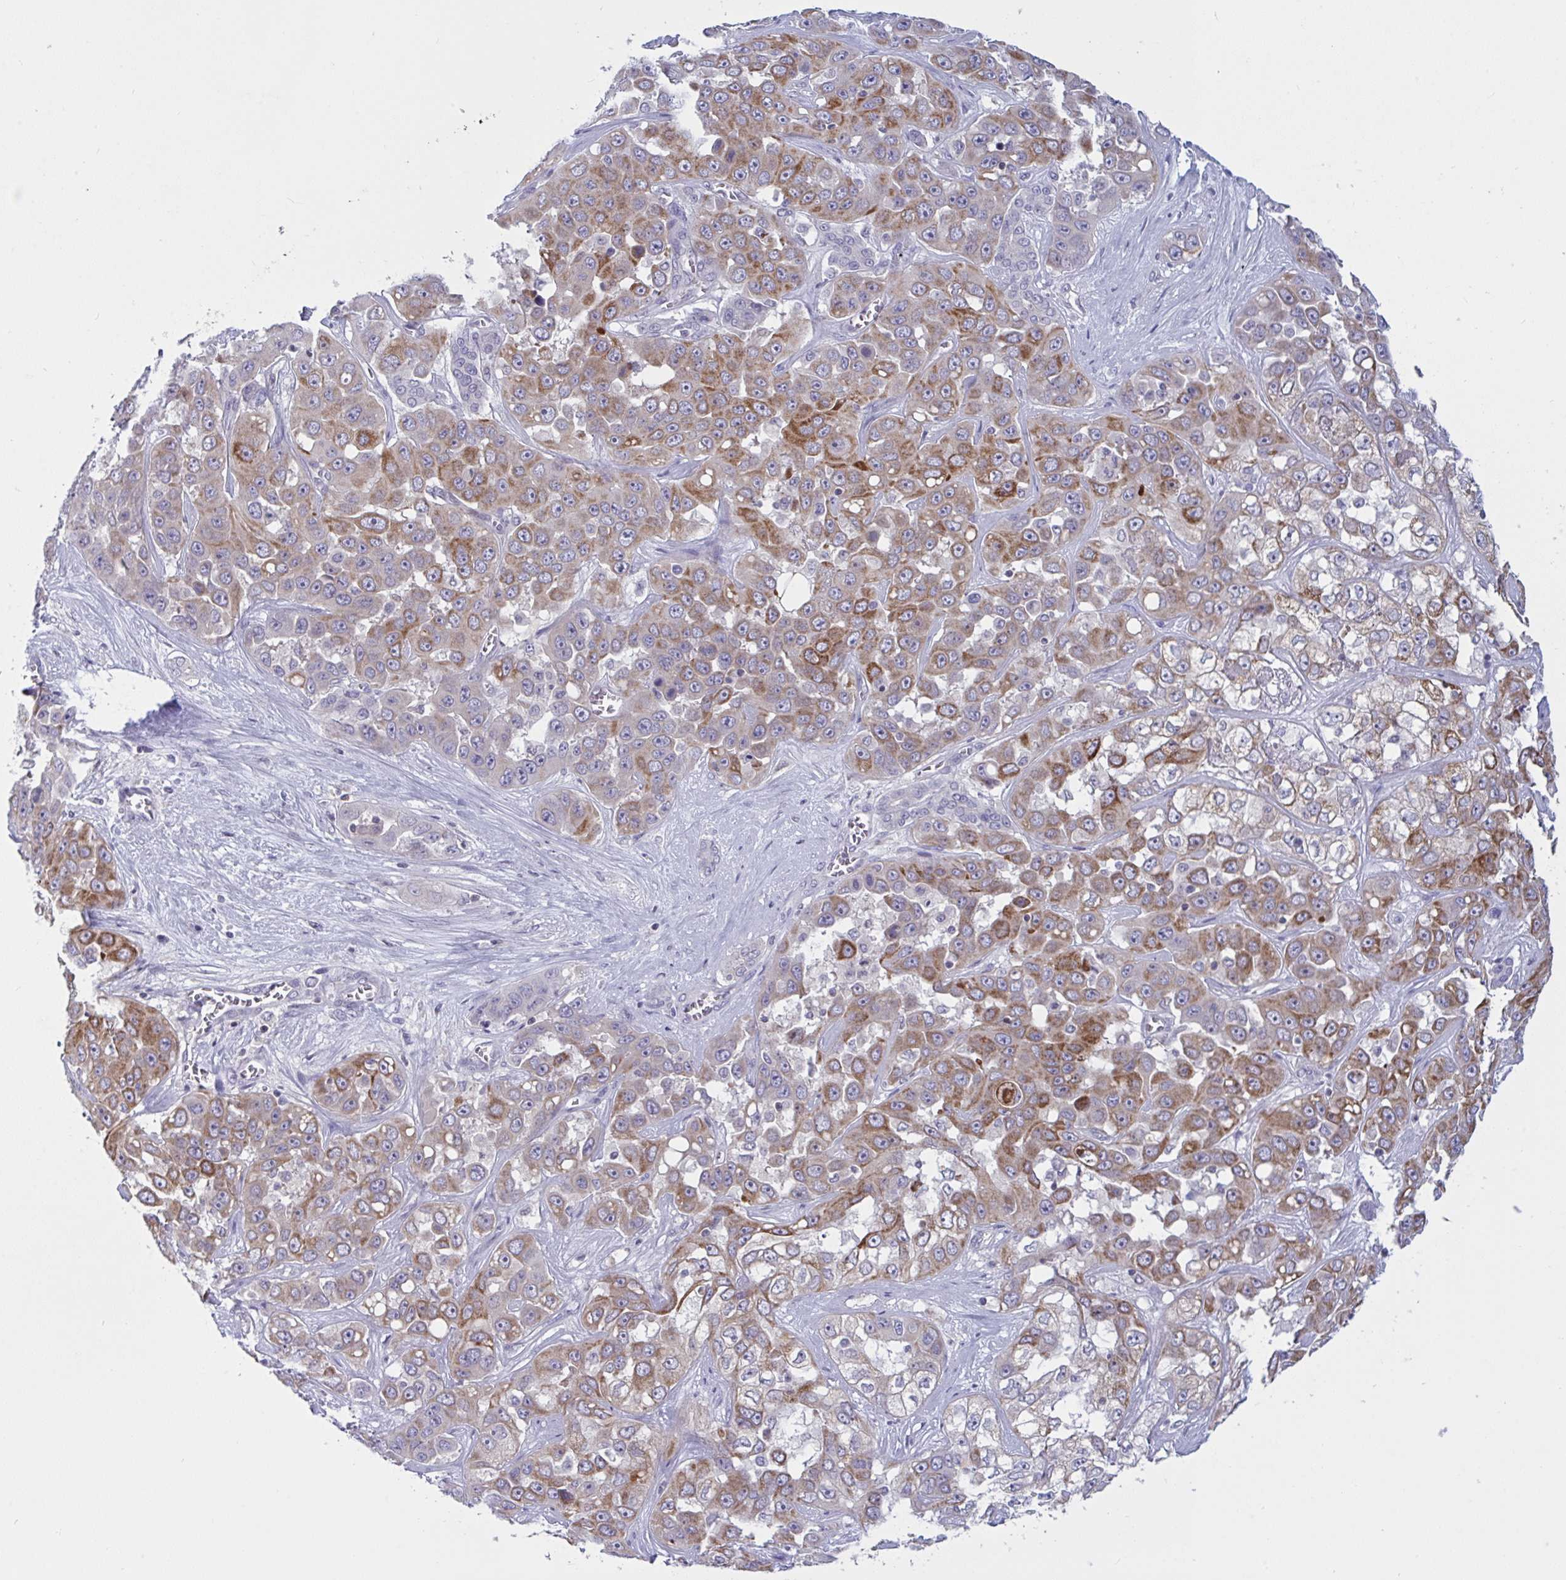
{"staining": {"intensity": "moderate", "quantity": "25%-75%", "location": "cytoplasmic/membranous"}, "tissue": "liver cancer", "cell_type": "Tumor cells", "image_type": "cancer", "snomed": [{"axis": "morphology", "description": "Cholangiocarcinoma"}, {"axis": "topography", "description": "Liver"}], "caption": "Liver cancer (cholangiocarcinoma) stained with a brown dye displays moderate cytoplasmic/membranous positive staining in approximately 25%-75% of tumor cells.", "gene": "TANK", "patient": {"sex": "female", "age": 52}}